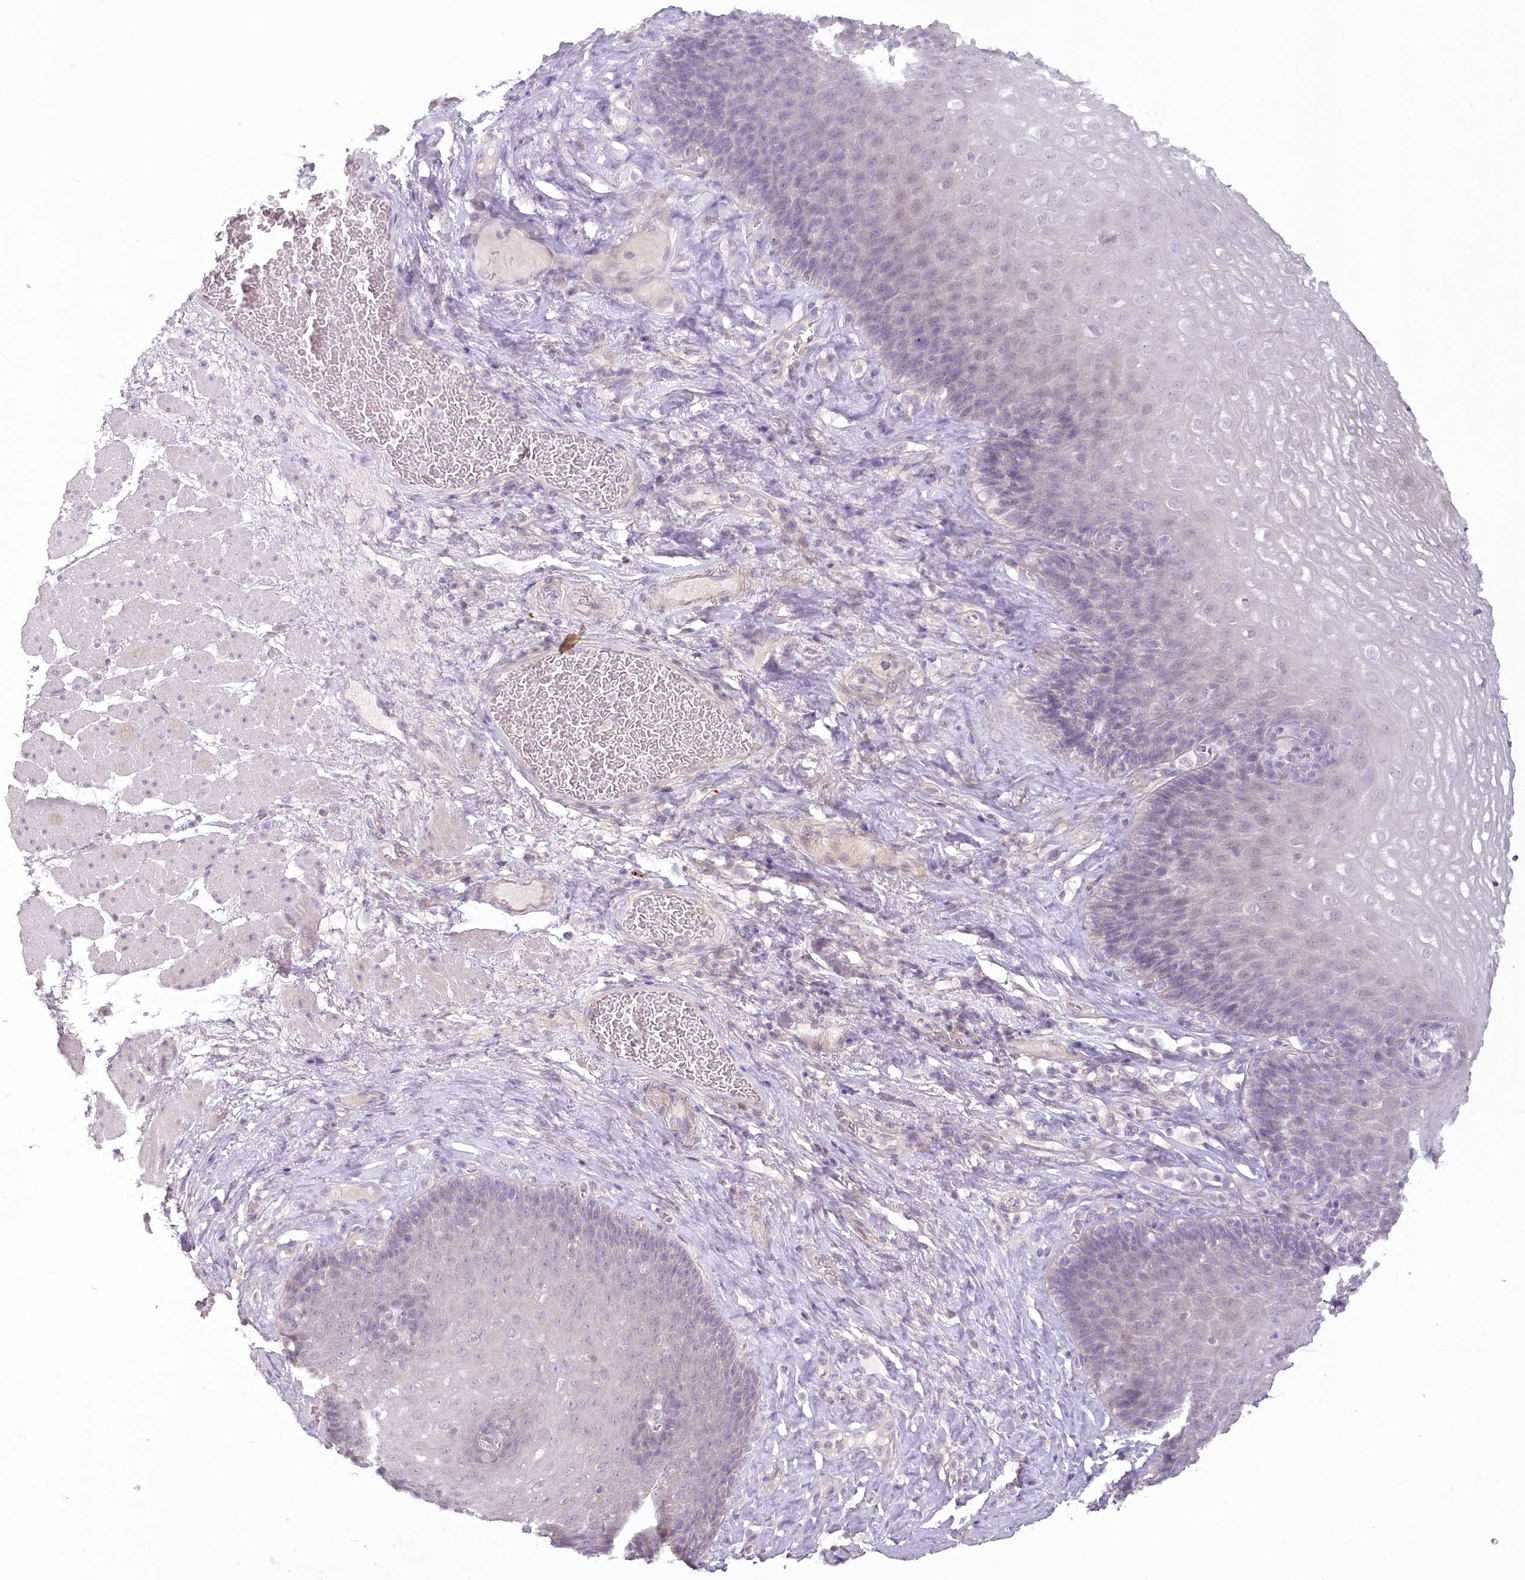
{"staining": {"intensity": "negative", "quantity": "none", "location": "none"}, "tissue": "esophagus", "cell_type": "Squamous epithelial cells", "image_type": "normal", "snomed": [{"axis": "morphology", "description": "Normal tissue, NOS"}, {"axis": "topography", "description": "Esophagus"}], "caption": "DAB immunohistochemical staining of benign esophagus displays no significant expression in squamous epithelial cells.", "gene": "USP11", "patient": {"sex": "female", "age": 66}}